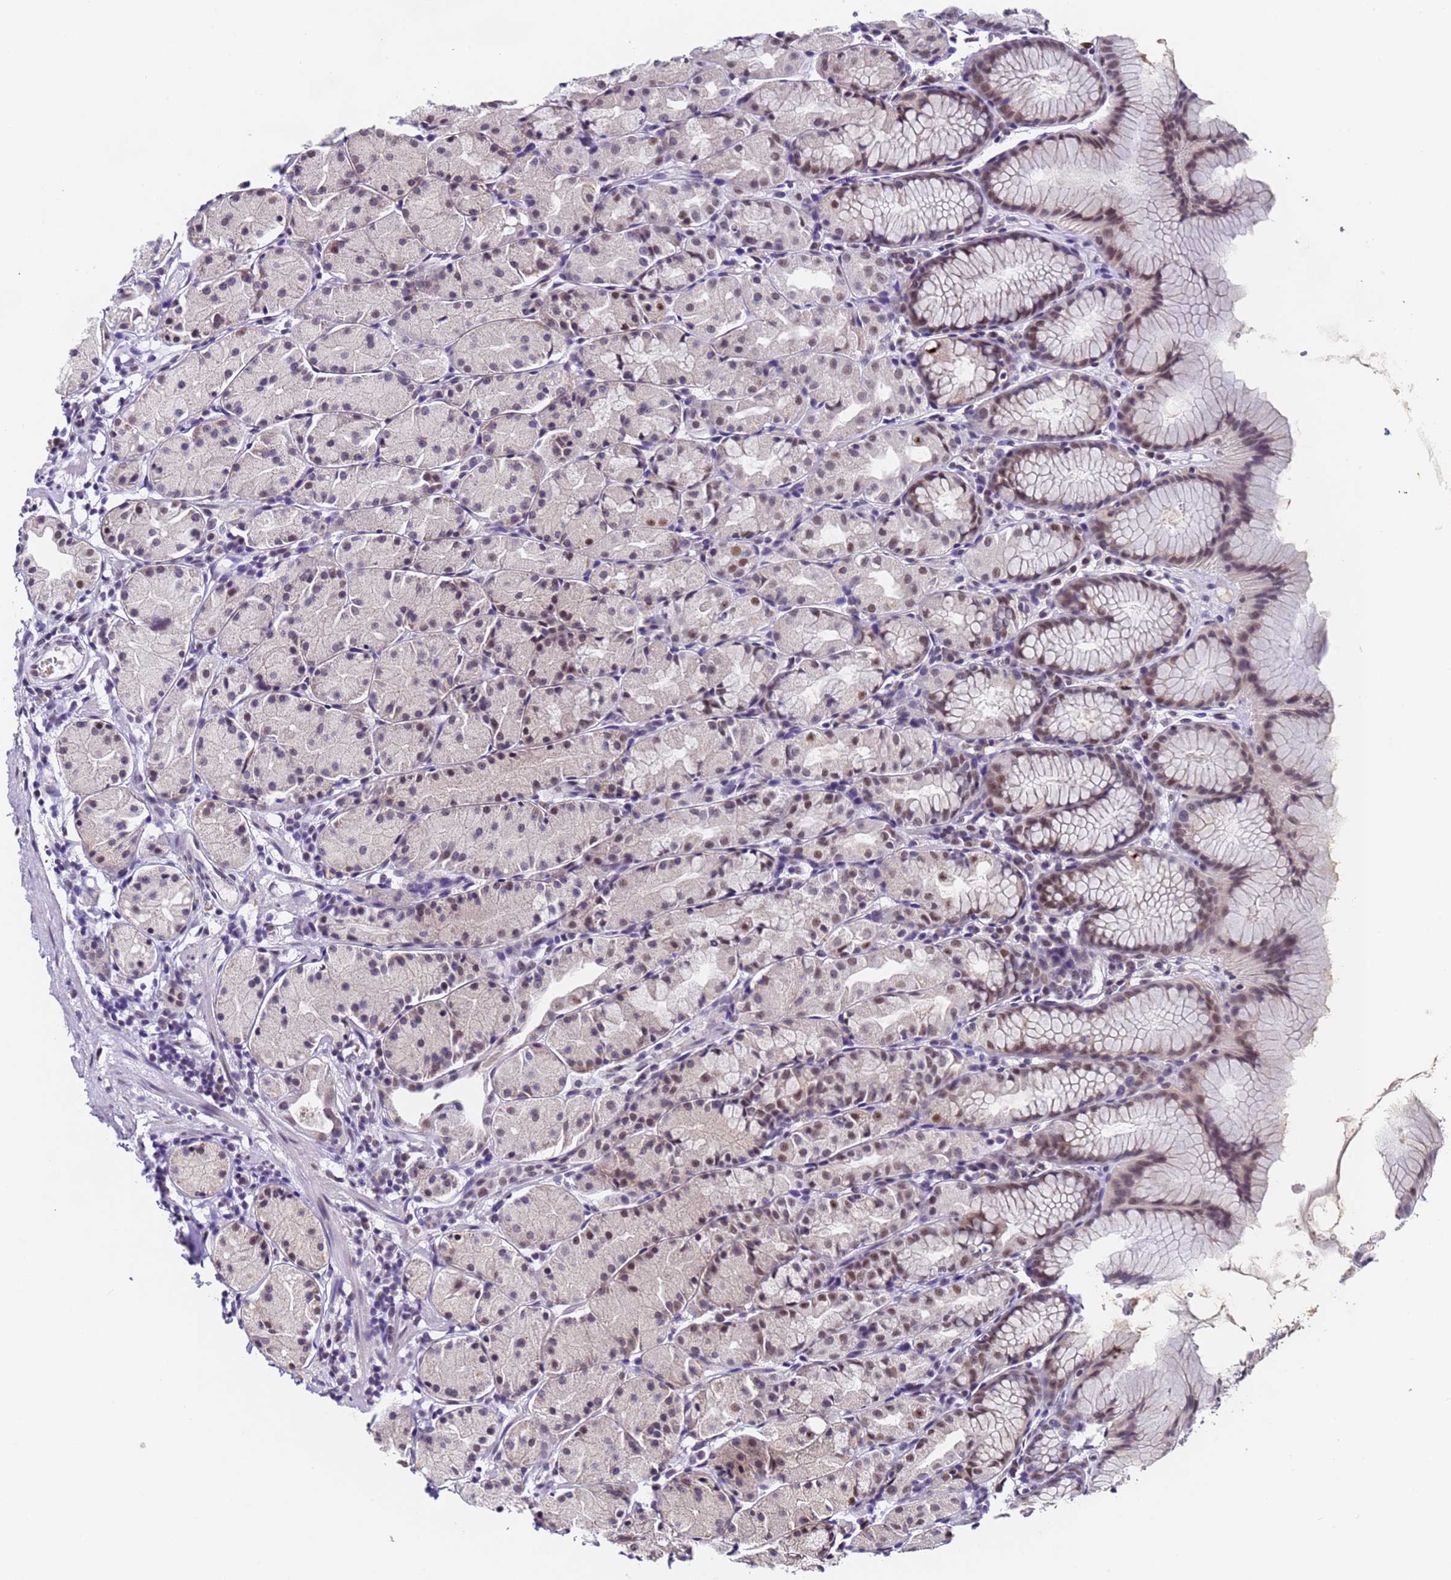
{"staining": {"intensity": "moderate", "quantity": "25%-75%", "location": "nuclear"}, "tissue": "stomach", "cell_type": "Glandular cells", "image_type": "normal", "snomed": [{"axis": "morphology", "description": "Normal tissue, NOS"}, {"axis": "topography", "description": "Stomach, upper"}], "caption": "Protein staining by immunohistochemistry demonstrates moderate nuclear positivity in approximately 25%-75% of glandular cells in benign stomach.", "gene": "FNBP4", "patient": {"sex": "male", "age": 47}}